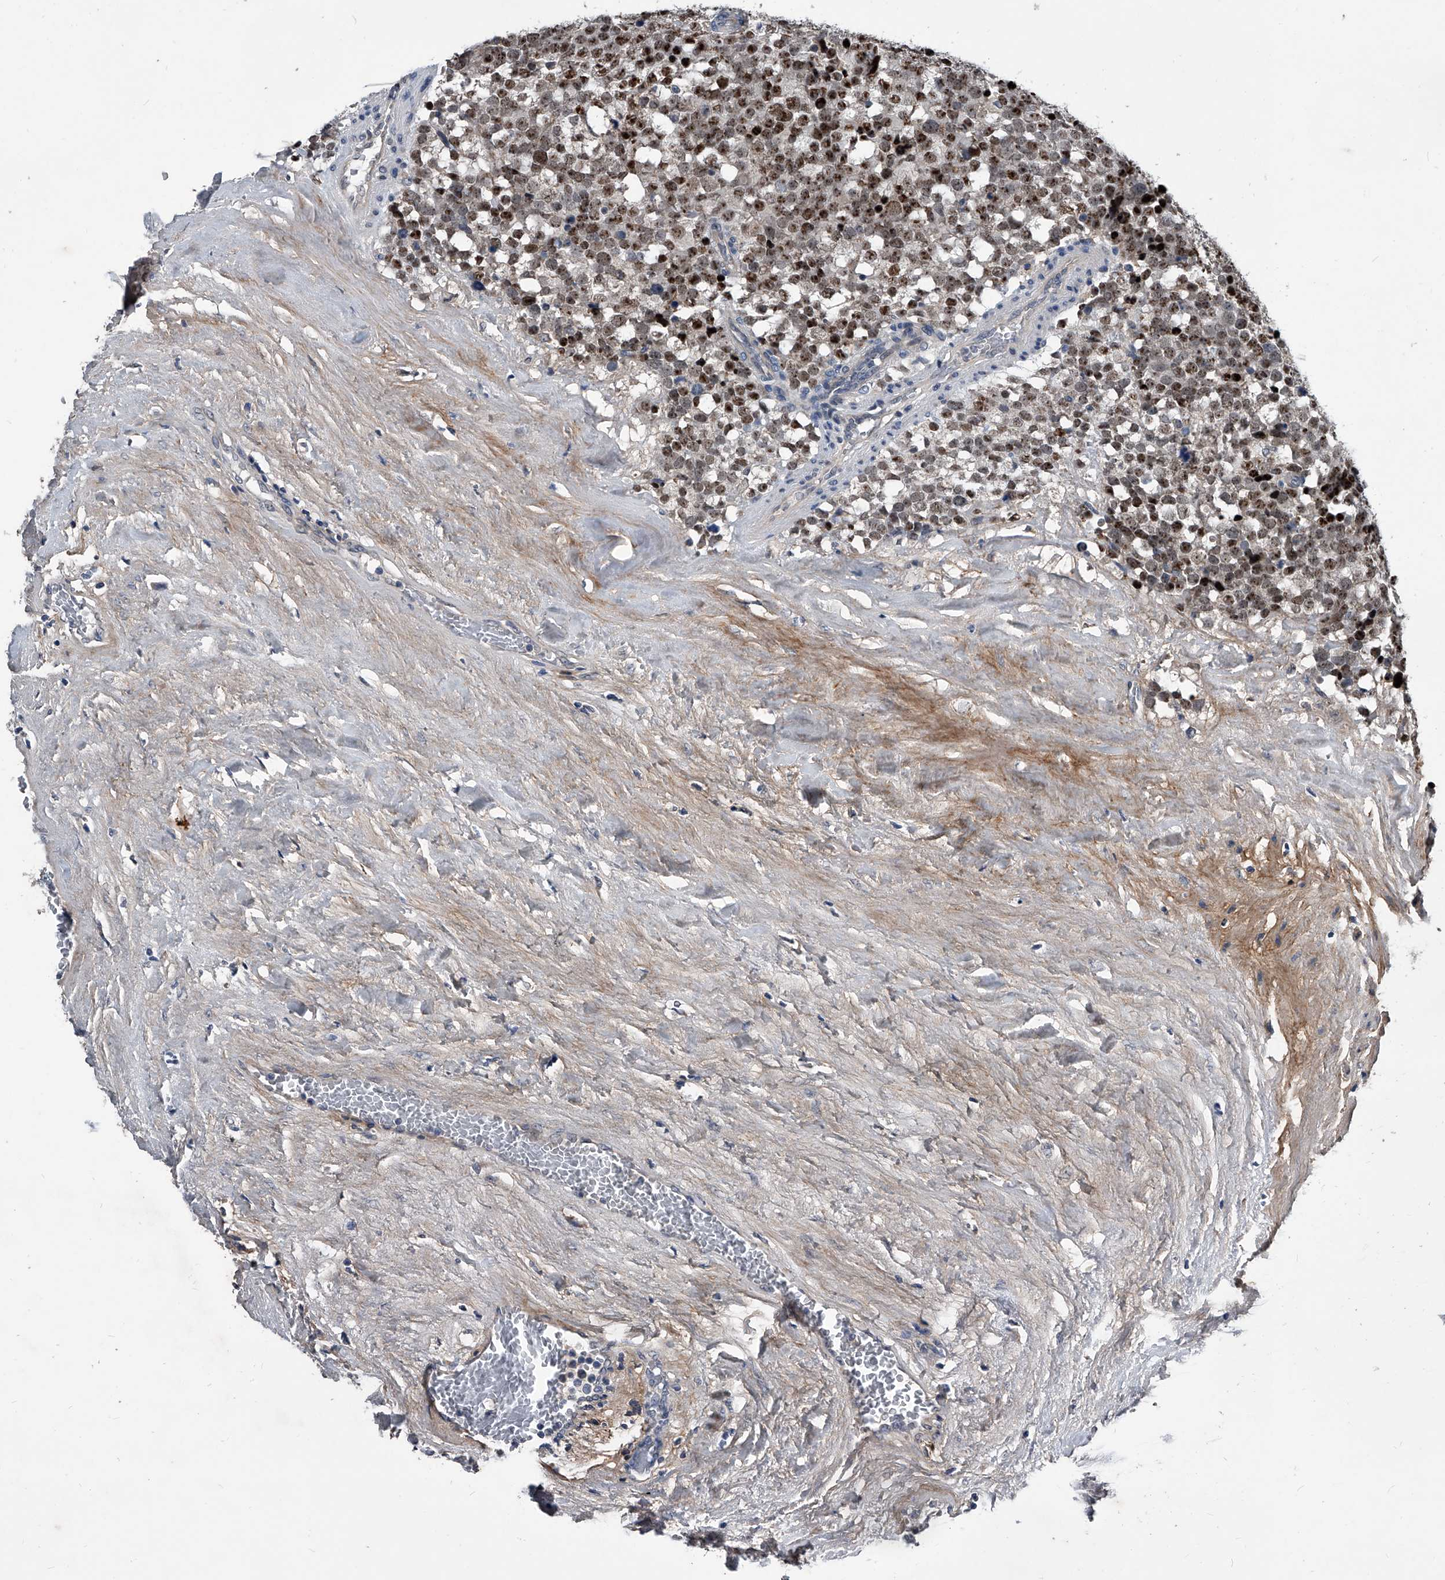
{"staining": {"intensity": "strong", "quantity": ">75%", "location": "nuclear"}, "tissue": "testis cancer", "cell_type": "Tumor cells", "image_type": "cancer", "snomed": [{"axis": "morphology", "description": "Seminoma, NOS"}, {"axis": "topography", "description": "Testis"}], "caption": "Immunohistochemical staining of seminoma (testis) displays high levels of strong nuclear protein expression in about >75% of tumor cells. Ihc stains the protein of interest in brown and the nuclei are stained blue.", "gene": "PHACTR1", "patient": {"sex": "male", "age": 71}}